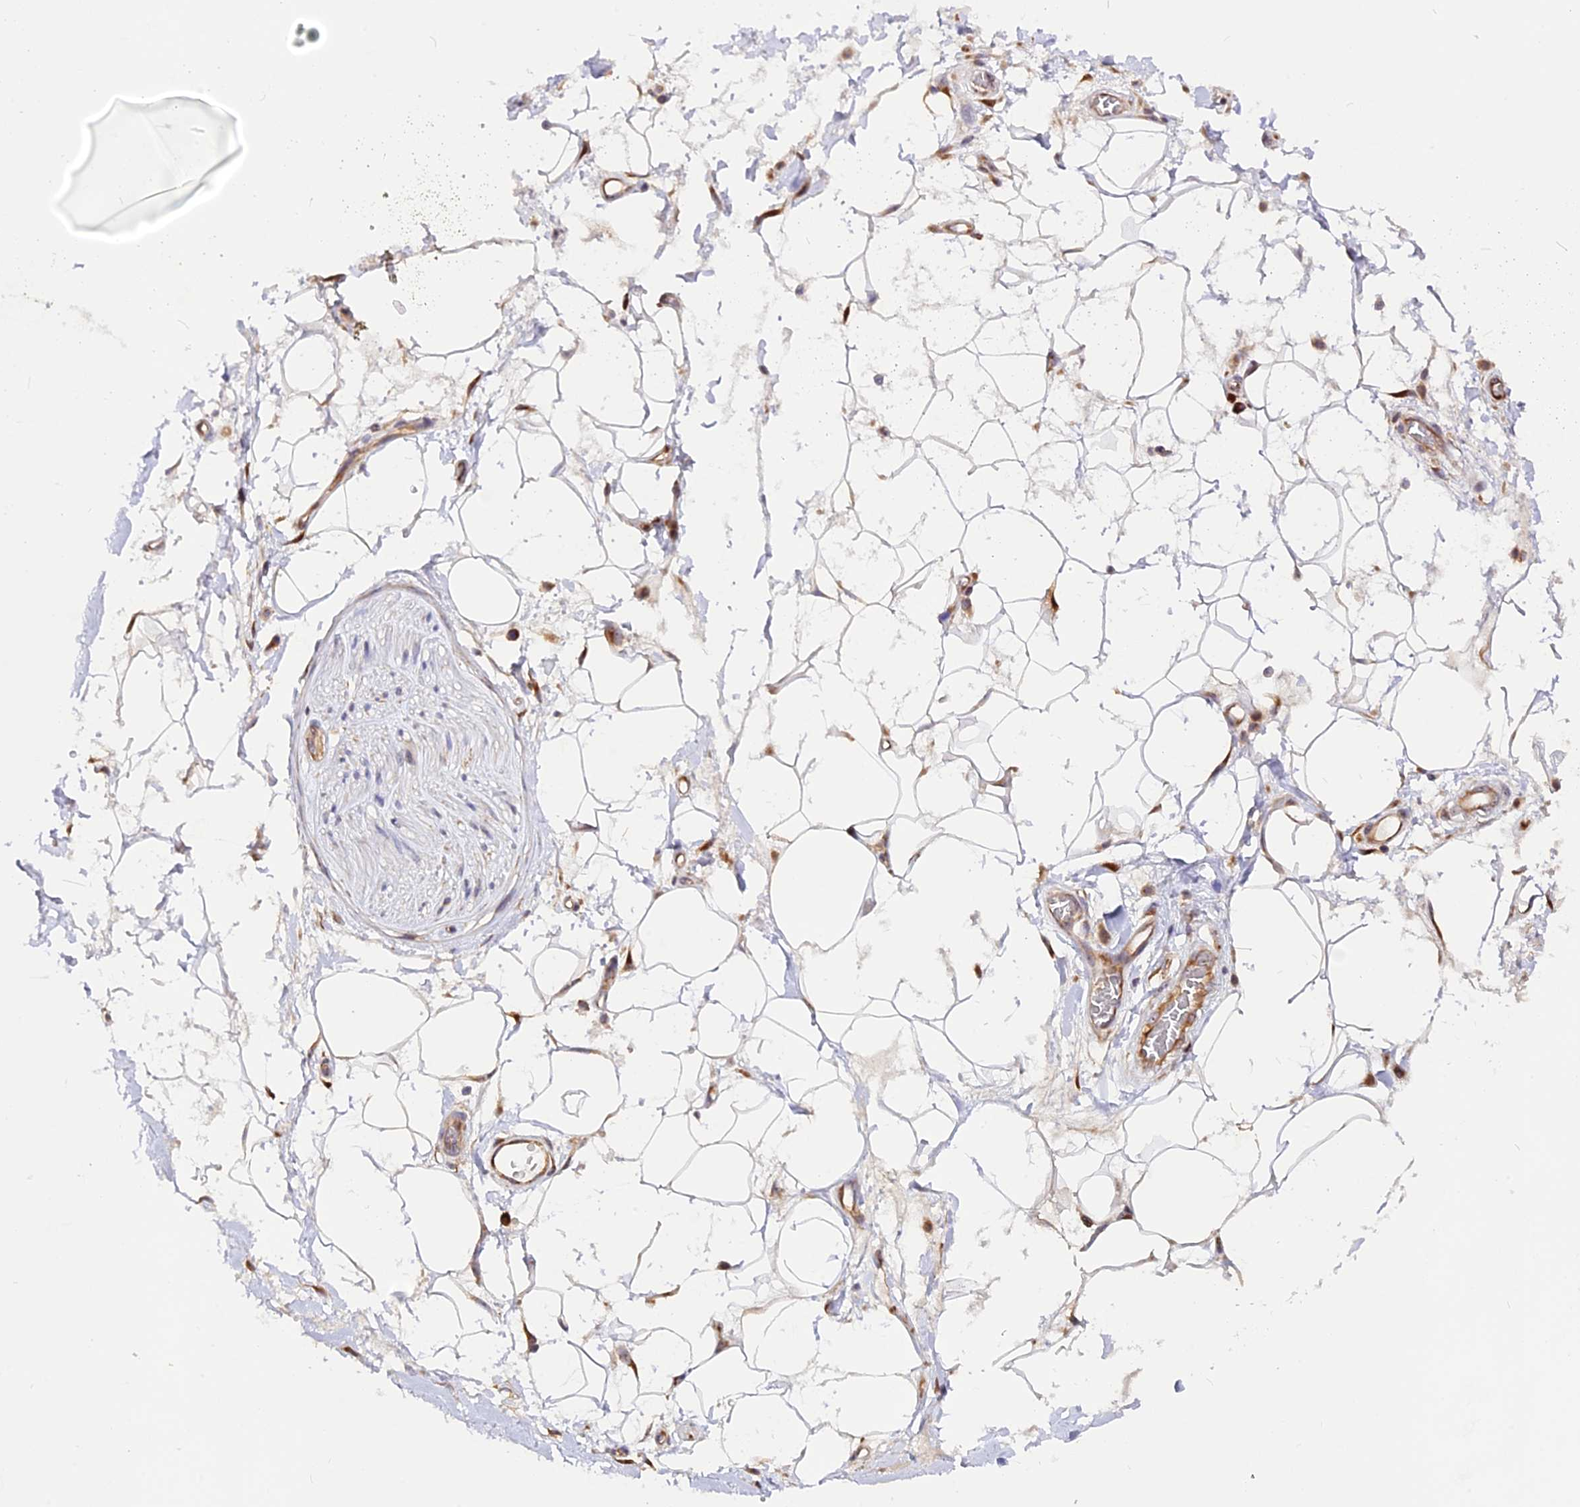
{"staining": {"intensity": "weak", "quantity": ">75%", "location": "cytoplasmic/membranous"}, "tissue": "adipose tissue", "cell_type": "Adipocytes", "image_type": "normal", "snomed": [{"axis": "morphology", "description": "Normal tissue, NOS"}, {"axis": "morphology", "description": "Adenocarcinoma, NOS"}, {"axis": "topography", "description": "Rectum"}, {"axis": "topography", "description": "Vagina"}, {"axis": "topography", "description": "Peripheral nerve tissue"}], "caption": "Immunohistochemistry (IHC) histopathology image of normal human adipose tissue stained for a protein (brown), which demonstrates low levels of weak cytoplasmic/membranous expression in approximately >75% of adipocytes.", "gene": "GNPTAB", "patient": {"sex": "female", "age": 71}}